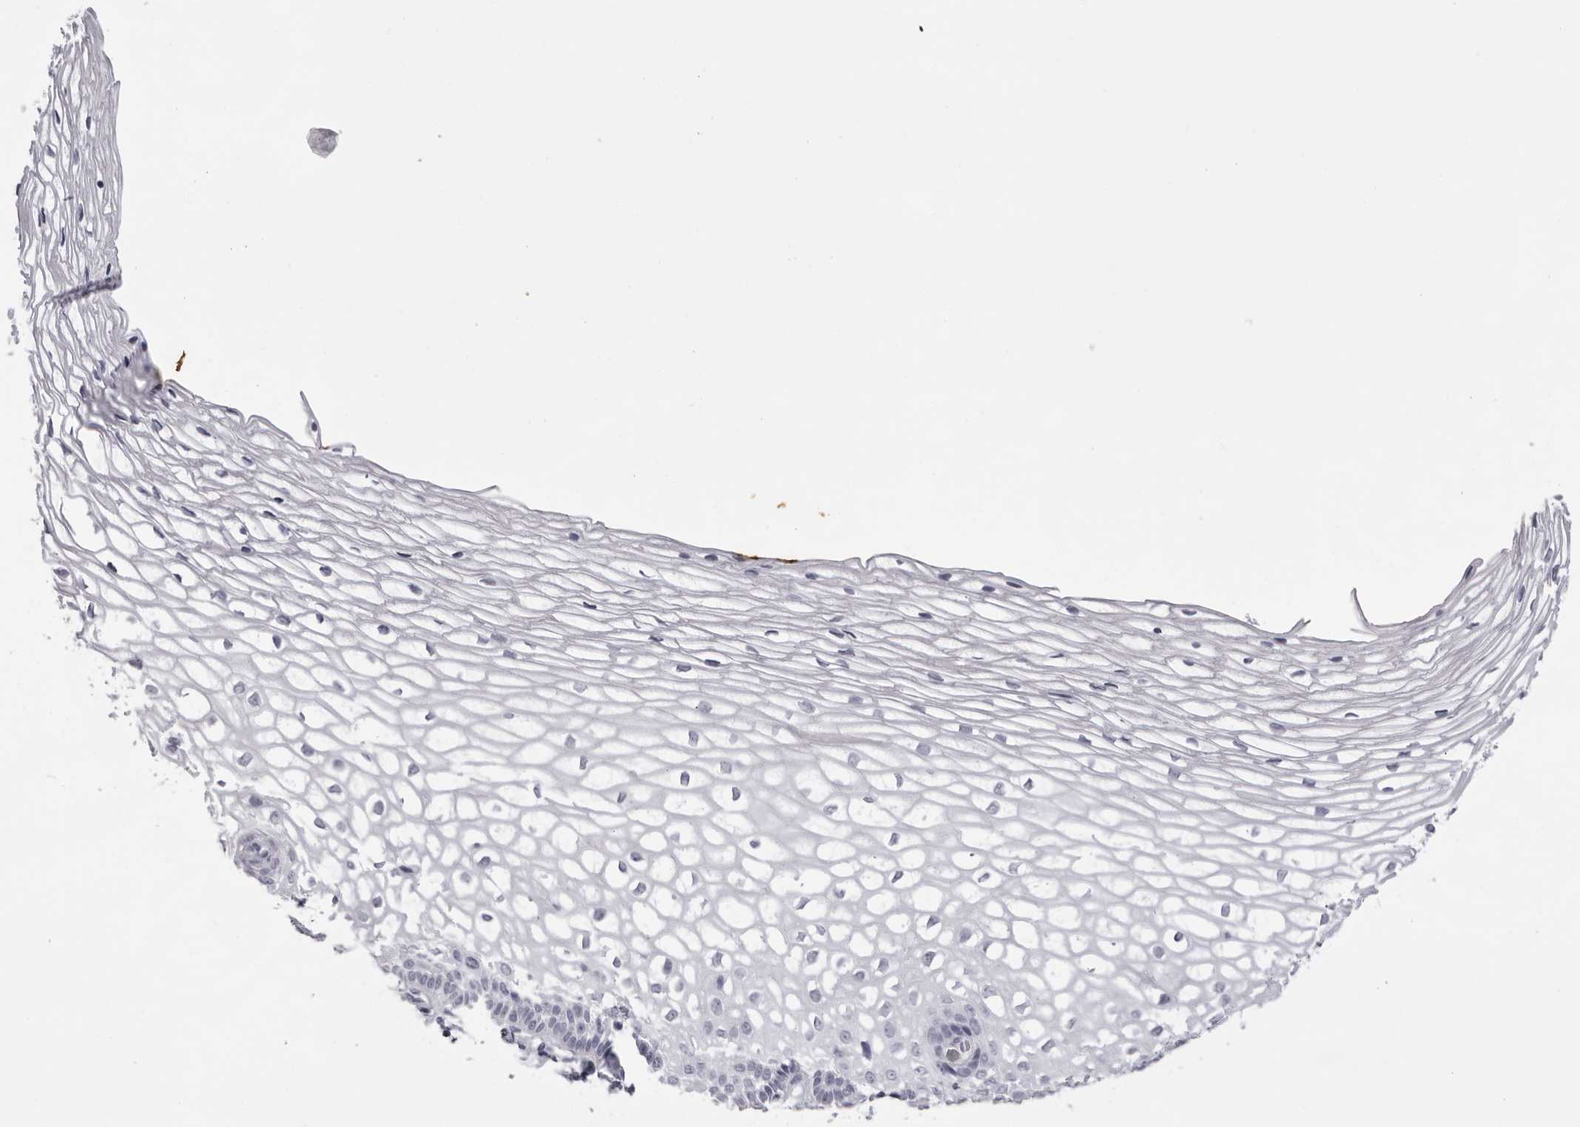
{"staining": {"intensity": "weak", "quantity": ">75%", "location": "cytoplasmic/membranous"}, "tissue": "cervix", "cell_type": "Glandular cells", "image_type": "normal", "snomed": [{"axis": "morphology", "description": "Normal tissue, NOS"}, {"axis": "topography", "description": "Cervix"}], "caption": "Cervix was stained to show a protein in brown. There is low levels of weak cytoplasmic/membranous expression in about >75% of glandular cells. Ihc stains the protein of interest in brown and the nuclei are stained blue.", "gene": "SPTA1", "patient": {"sex": "female", "age": 27}}